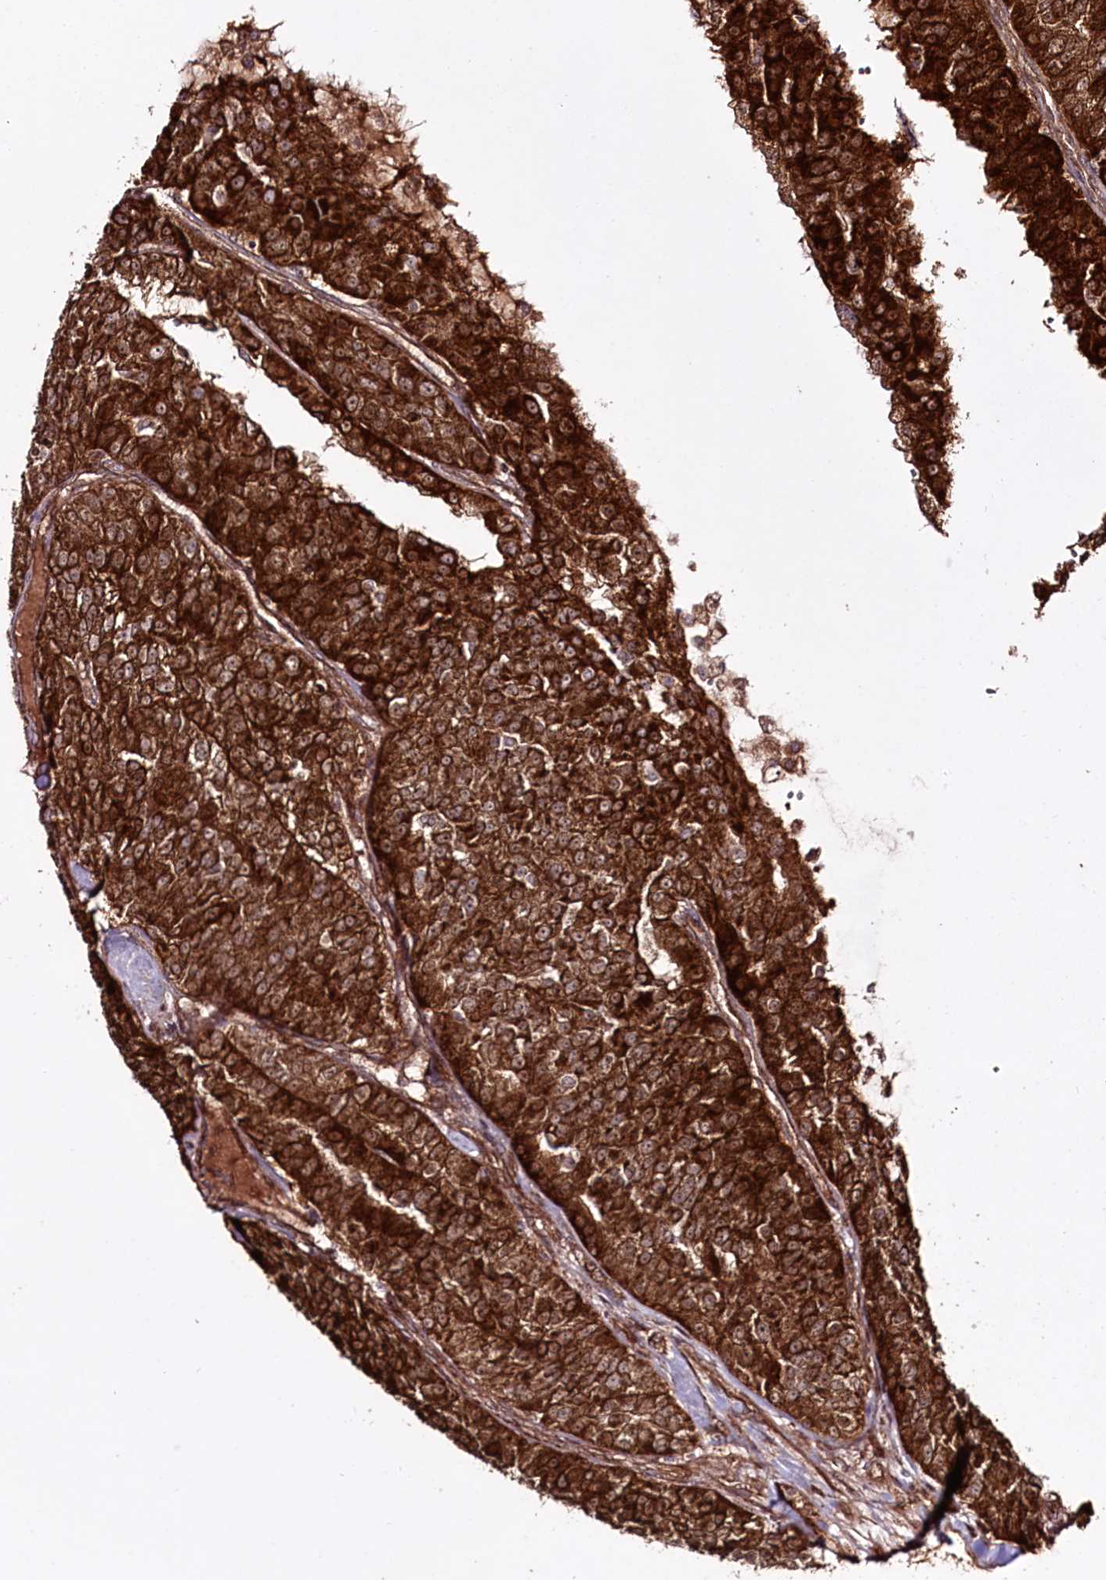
{"staining": {"intensity": "strong", "quantity": ">75%", "location": "cytoplasmic/membranous"}, "tissue": "renal cancer", "cell_type": "Tumor cells", "image_type": "cancer", "snomed": [{"axis": "morphology", "description": "Adenocarcinoma, NOS"}, {"axis": "topography", "description": "Kidney"}], "caption": "Brown immunohistochemical staining in renal cancer (adenocarcinoma) shows strong cytoplasmic/membranous staining in approximately >75% of tumor cells. Using DAB (brown) and hematoxylin (blue) stains, captured at high magnification using brightfield microscopy.", "gene": "REXO2", "patient": {"sex": "female", "age": 63}}